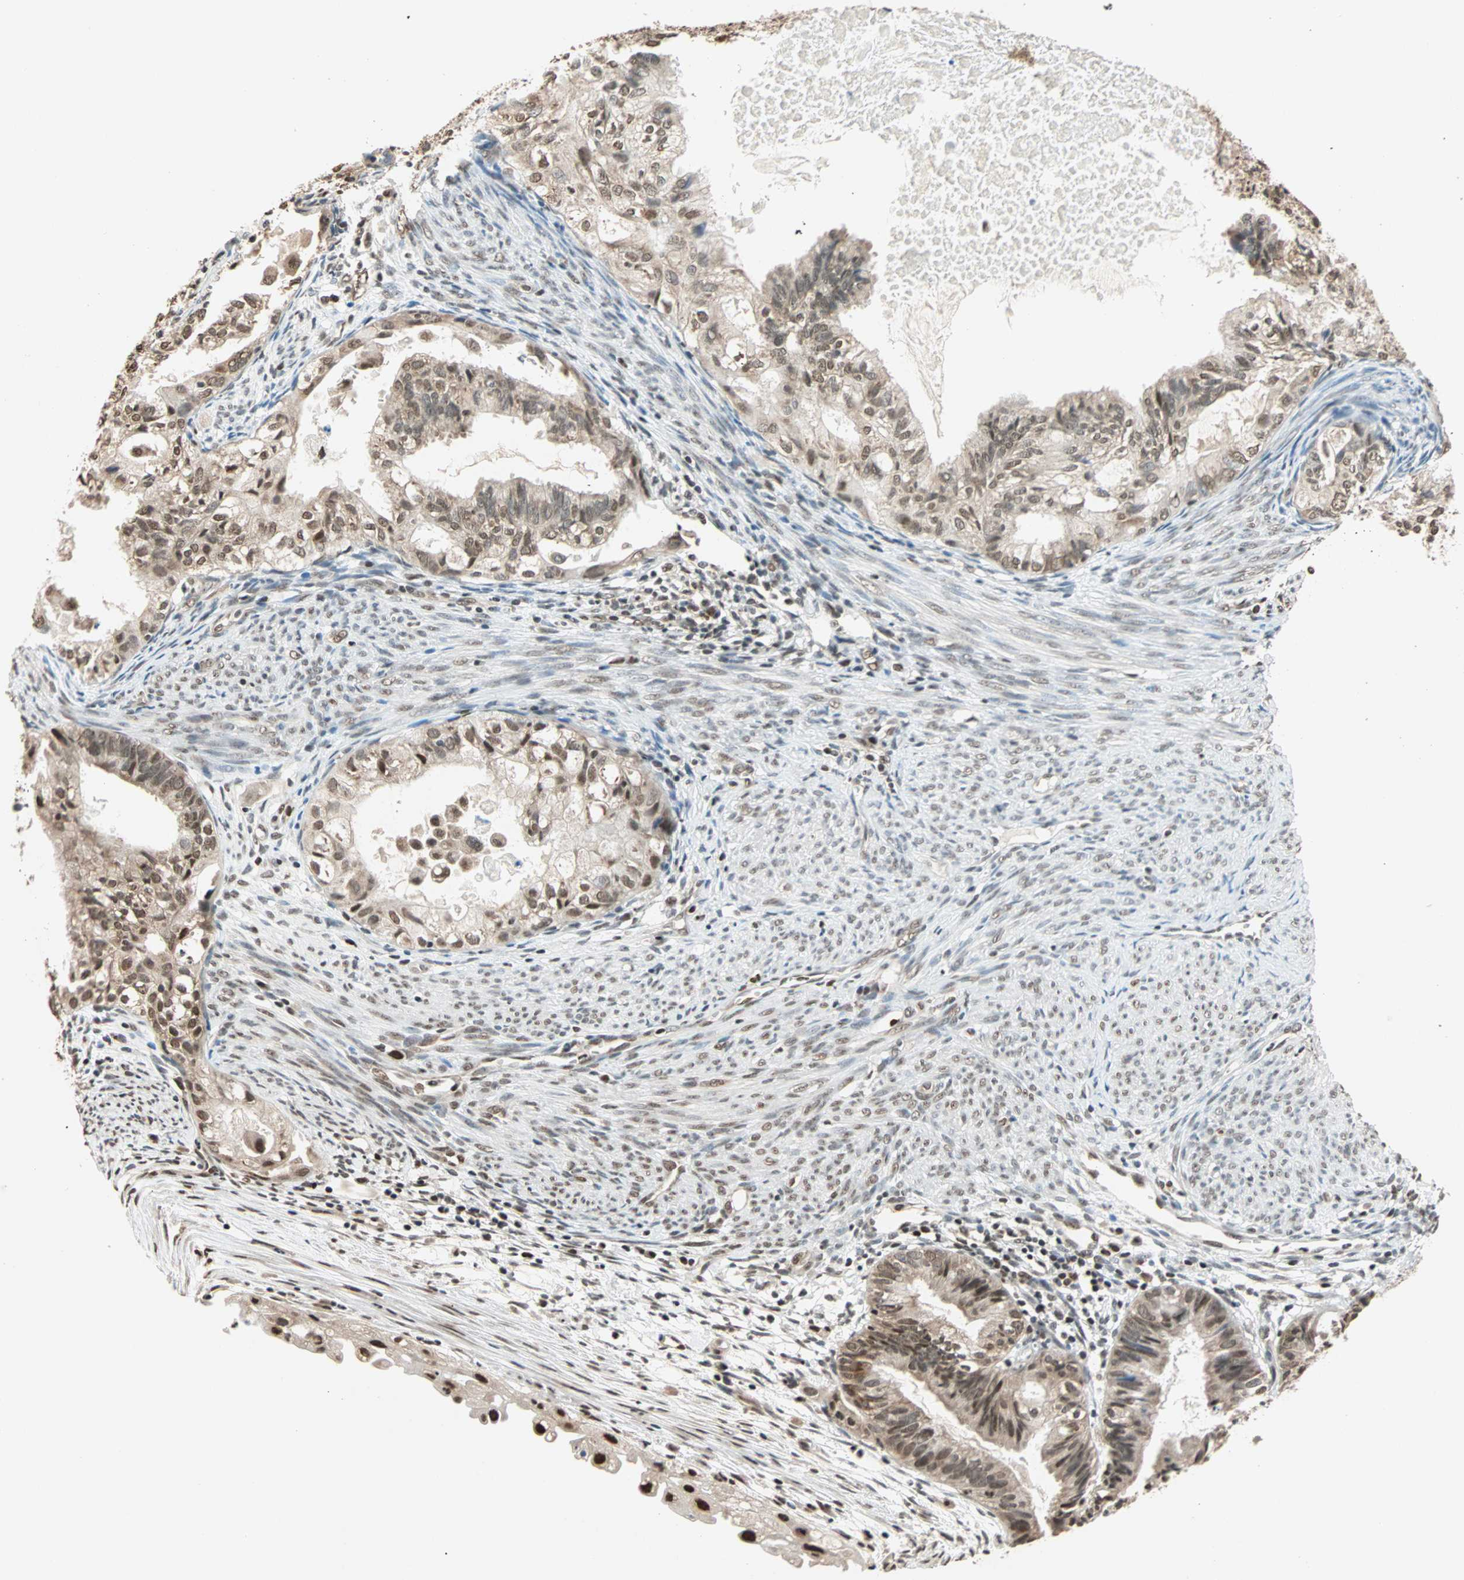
{"staining": {"intensity": "moderate", "quantity": ">75%", "location": "nuclear"}, "tissue": "cervical cancer", "cell_type": "Tumor cells", "image_type": "cancer", "snomed": [{"axis": "morphology", "description": "Normal tissue, NOS"}, {"axis": "morphology", "description": "Adenocarcinoma, NOS"}, {"axis": "topography", "description": "Cervix"}, {"axis": "topography", "description": "Endometrium"}], "caption": "Brown immunohistochemical staining in human adenocarcinoma (cervical) exhibits moderate nuclear expression in about >75% of tumor cells.", "gene": "DAZAP1", "patient": {"sex": "female", "age": 86}}